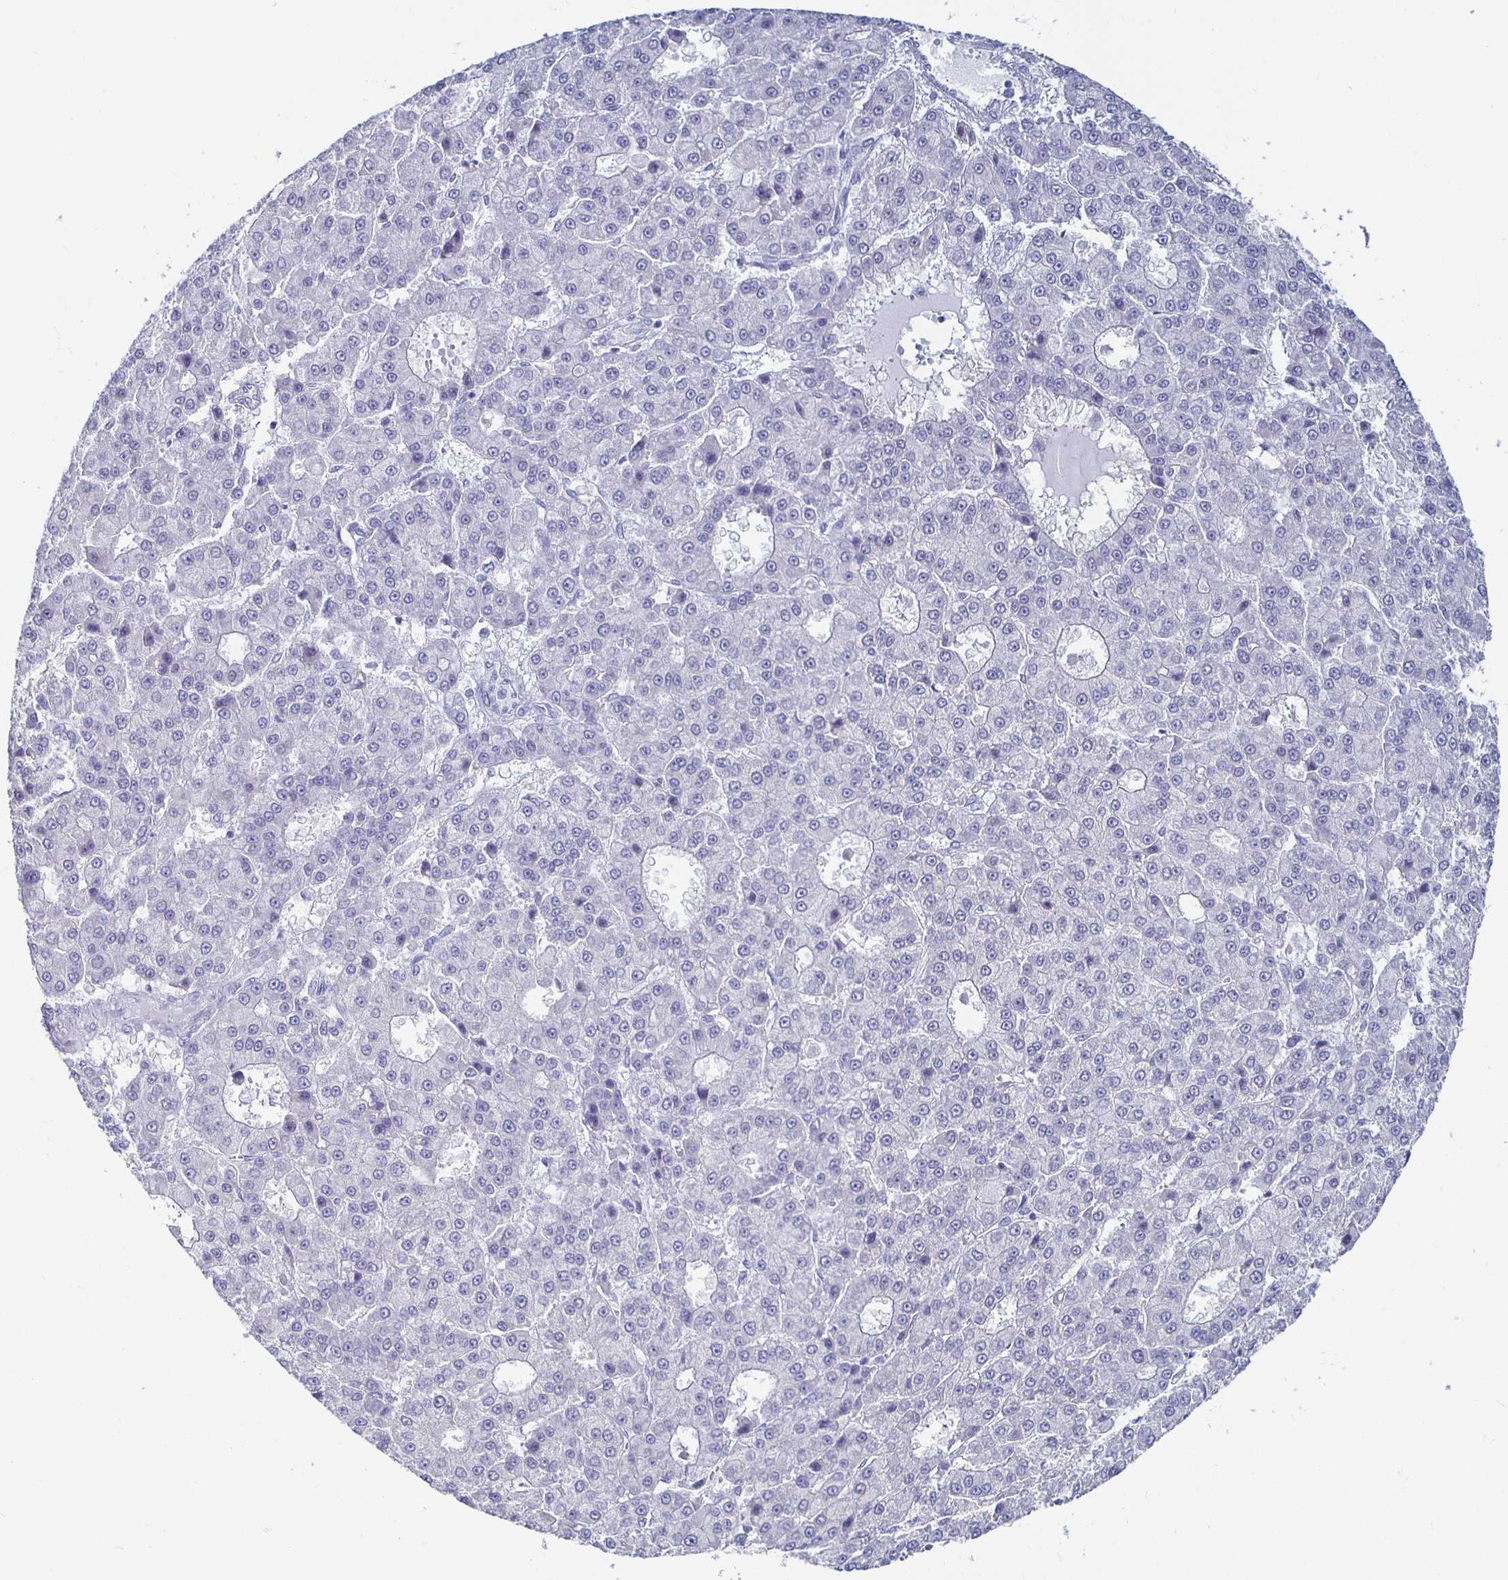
{"staining": {"intensity": "negative", "quantity": "none", "location": "none"}, "tissue": "liver cancer", "cell_type": "Tumor cells", "image_type": "cancer", "snomed": [{"axis": "morphology", "description": "Carcinoma, Hepatocellular, NOS"}, {"axis": "topography", "description": "Liver"}], "caption": "High magnification brightfield microscopy of liver hepatocellular carcinoma stained with DAB (3,3'-diaminobenzidine) (brown) and counterstained with hematoxylin (blue): tumor cells show no significant expression.", "gene": "CA9", "patient": {"sex": "male", "age": 70}}